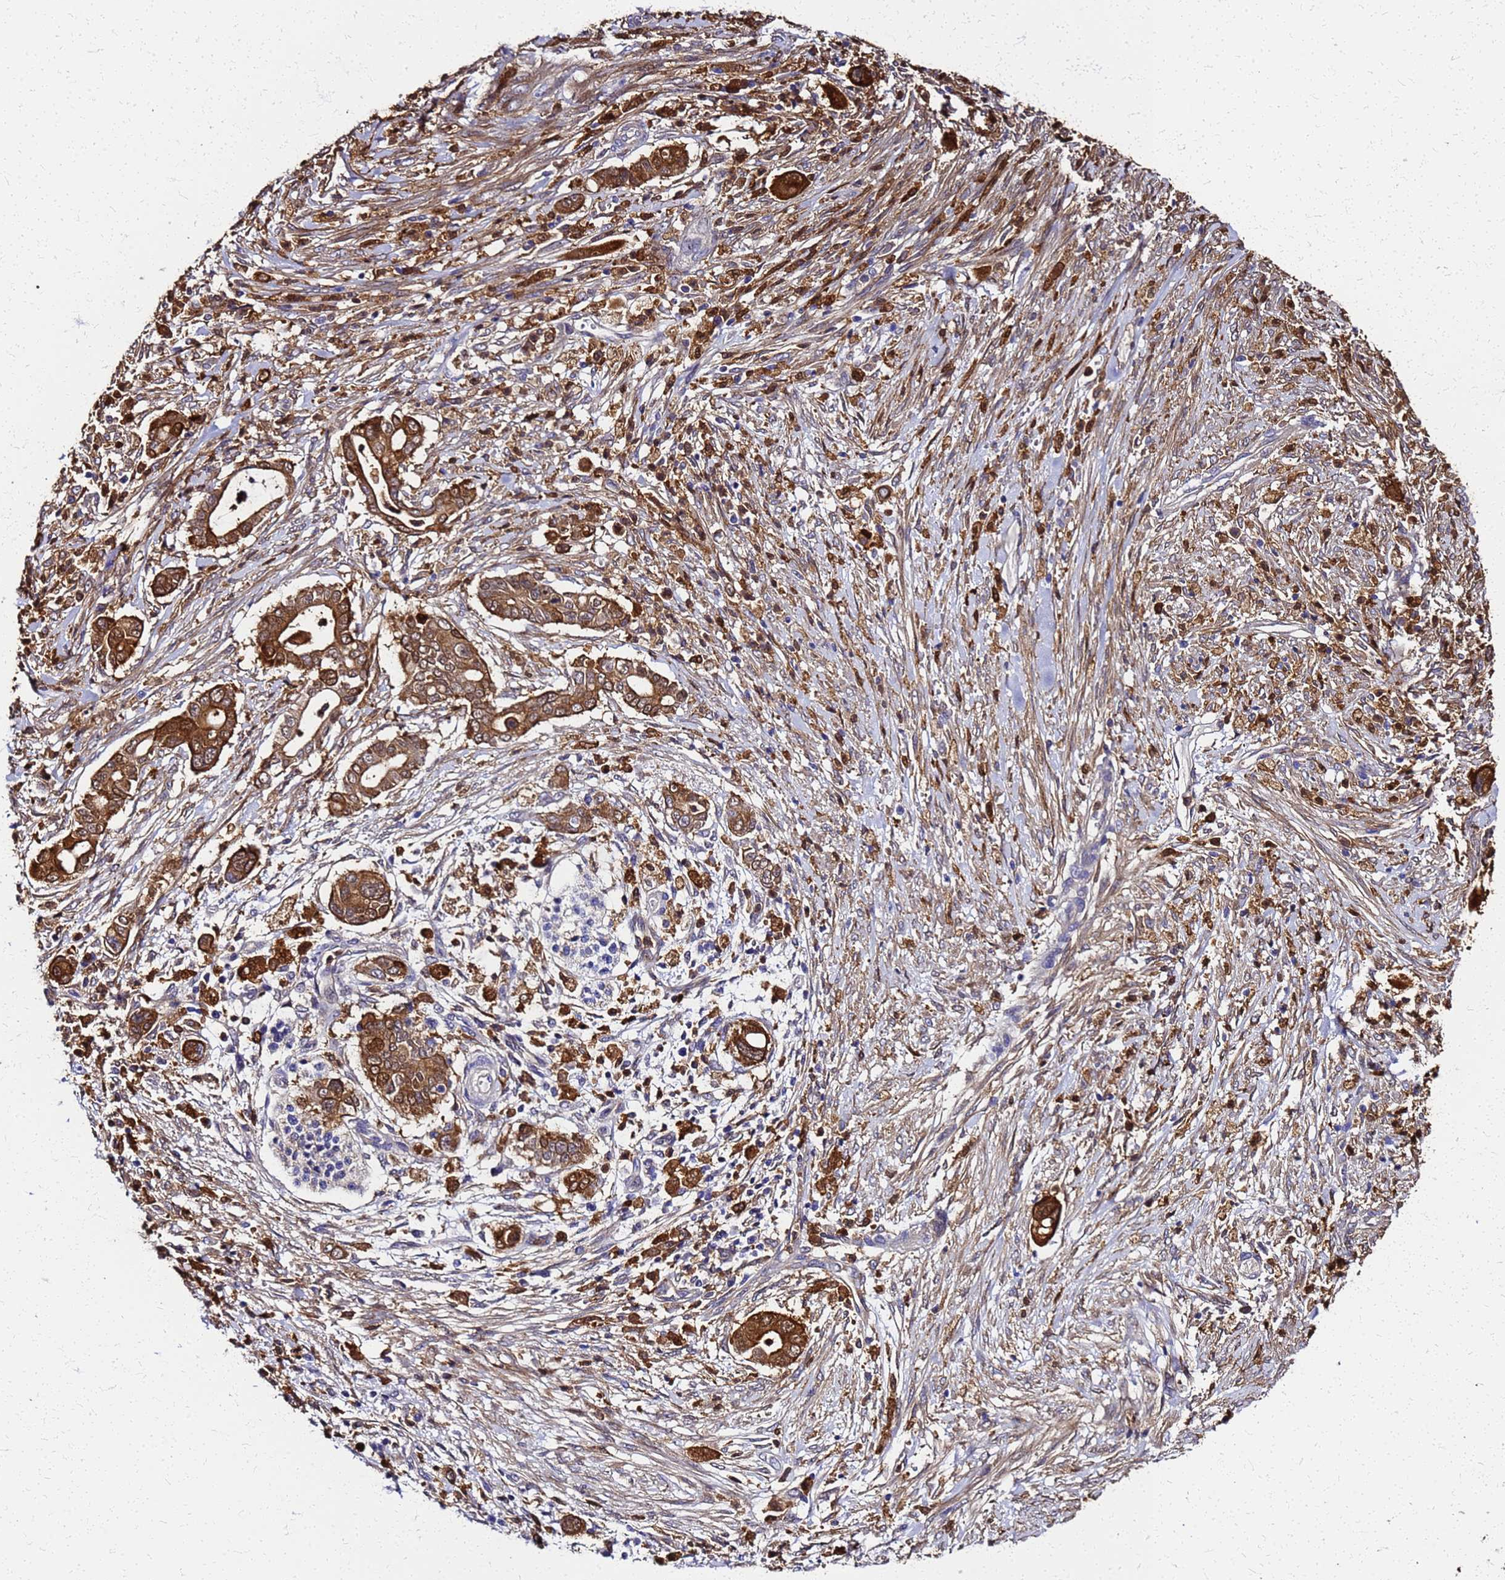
{"staining": {"intensity": "strong", "quantity": ">75%", "location": "cytoplasmic/membranous,nuclear"}, "tissue": "pancreatic cancer", "cell_type": "Tumor cells", "image_type": "cancer", "snomed": [{"axis": "morphology", "description": "Adenocarcinoma, NOS"}, {"axis": "topography", "description": "Pancreas"}], "caption": "An IHC histopathology image of tumor tissue is shown. Protein staining in brown shows strong cytoplasmic/membranous and nuclear positivity in pancreatic adenocarcinoma within tumor cells.", "gene": "S100A11", "patient": {"sex": "male", "age": 68}}